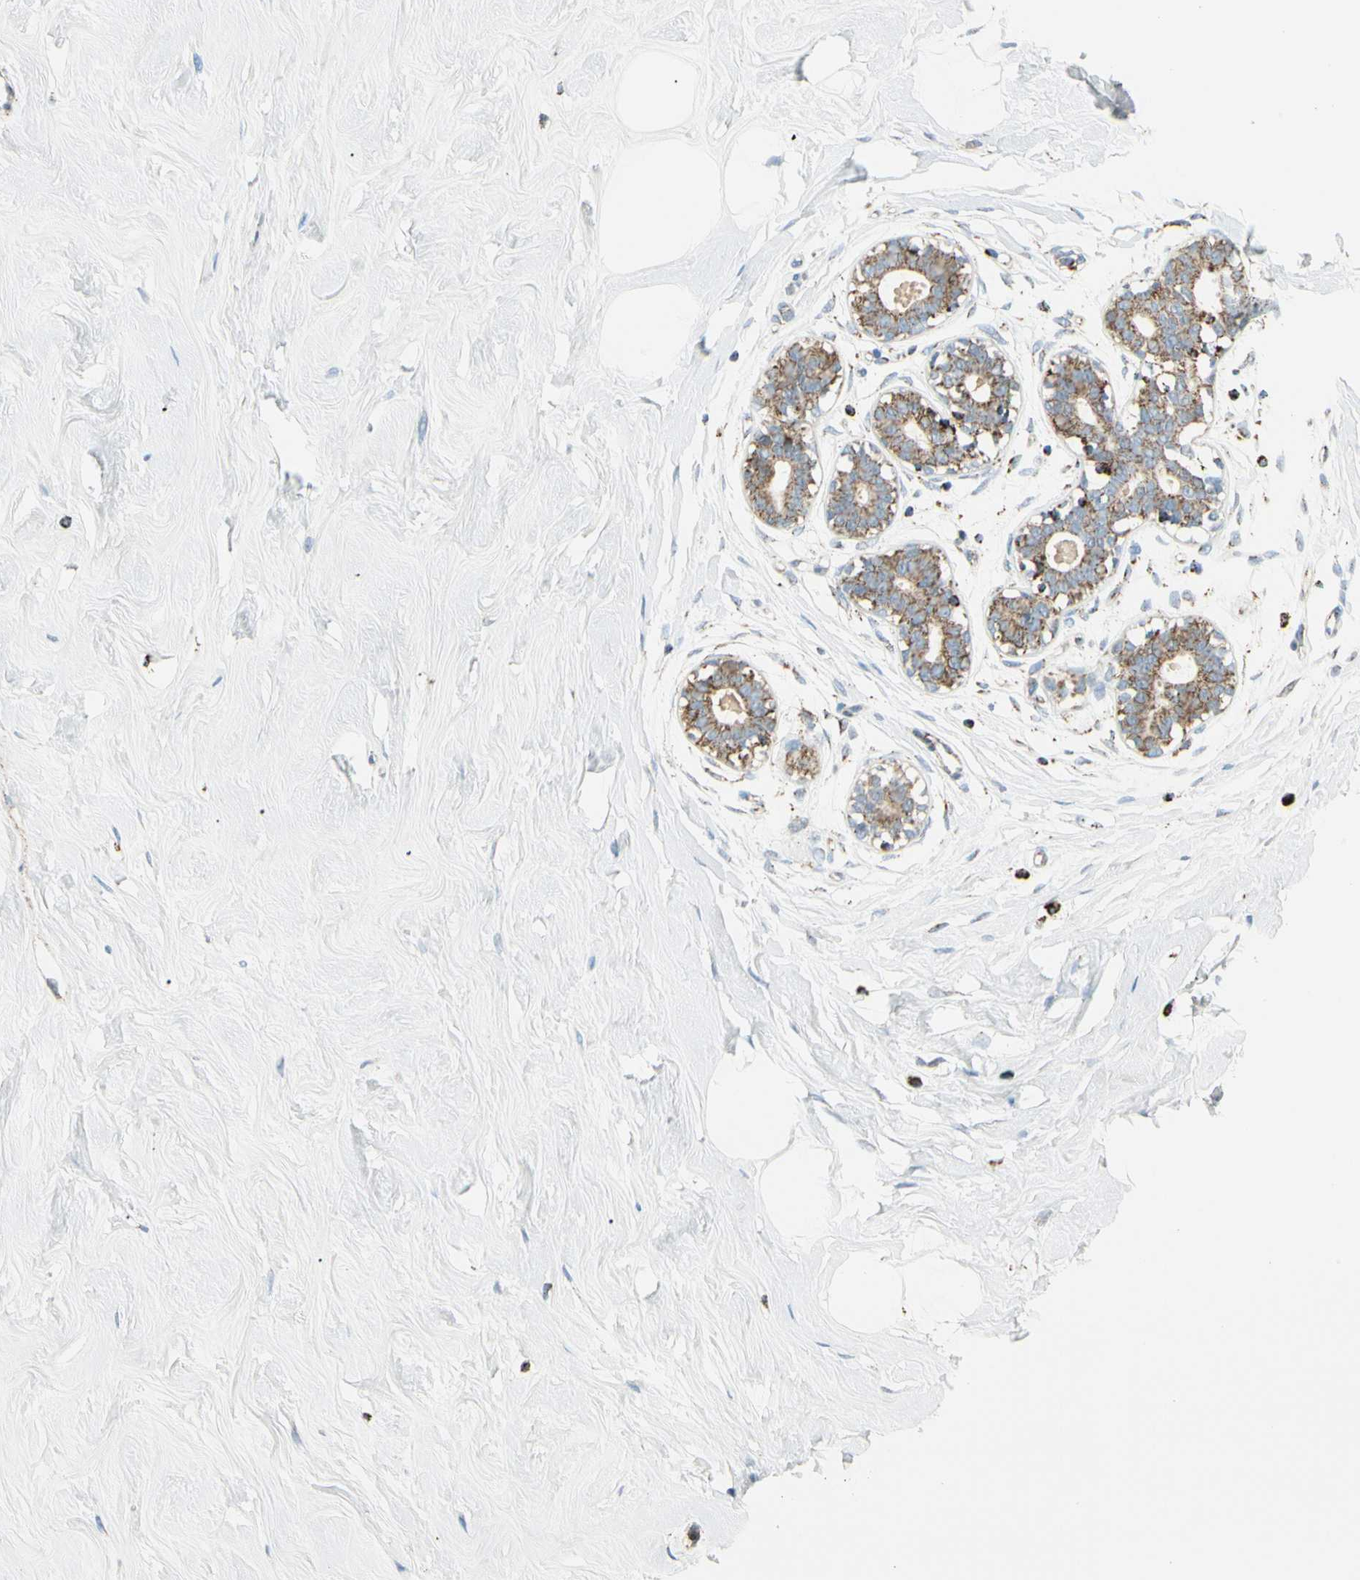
{"staining": {"intensity": "negative", "quantity": "none", "location": "none"}, "tissue": "breast", "cell_type": "Adipocytes", "image_type": "normal", "snomed": [{"axis": "morphology", "description": "Normal tissue, NOS"}, {"axis": "topography", "description": "Breast"}], "caption": "A histopathology image of breast stained for a protein demonstrates no brown staining in adipocytes. (Immunohistochemistry (ihc), brightfield microscopy, high magnification).", "gene": "ME2", "patient": {"sex": "female", "age": 23}}